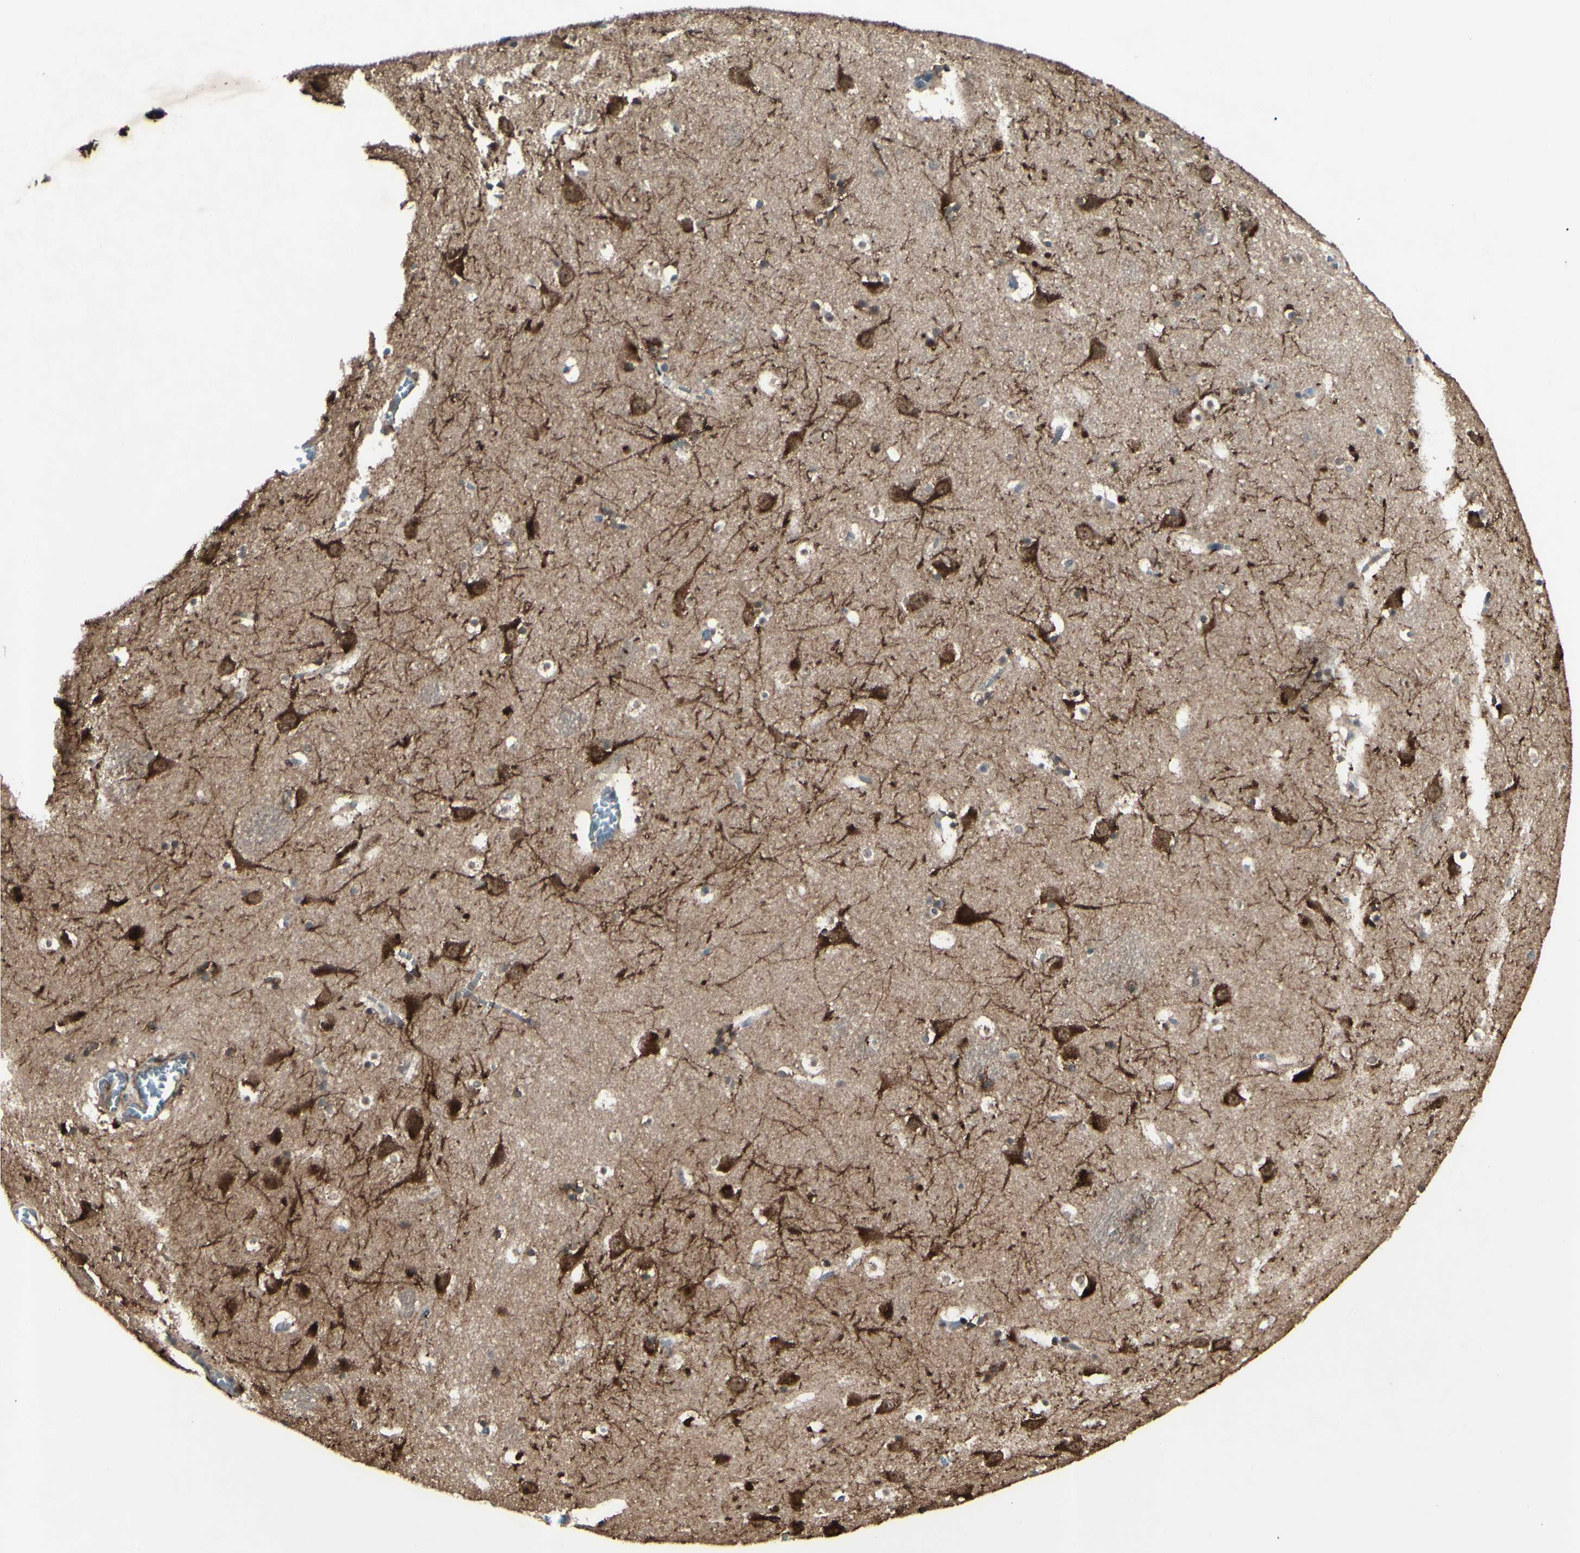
{"staining": {"intensity": "moderate", "quantity": ">75%", "location": "cytoplasmic/membranous,nuclear"}, "tissue": "caudate", "cell_type": "Glial cells", "image_type": "normal", "snomed": [{"axis": "morphology", "description": "Normal tissue, NOS"}, {"axis": "topography", "description": "Lateral ventricle wall"}], "caption": "DAB (3,3'-diaminobenzidine) immunohistochemical staining of normal caudate demonstrates moderate cytoplasmic/membranous,nuclear protein expression in approximately >75% of glial cells. (IHC, brightfield microscopy, high magnification).", "gene": "MLF2", "patient": {"sex": "male", "age": 45}}